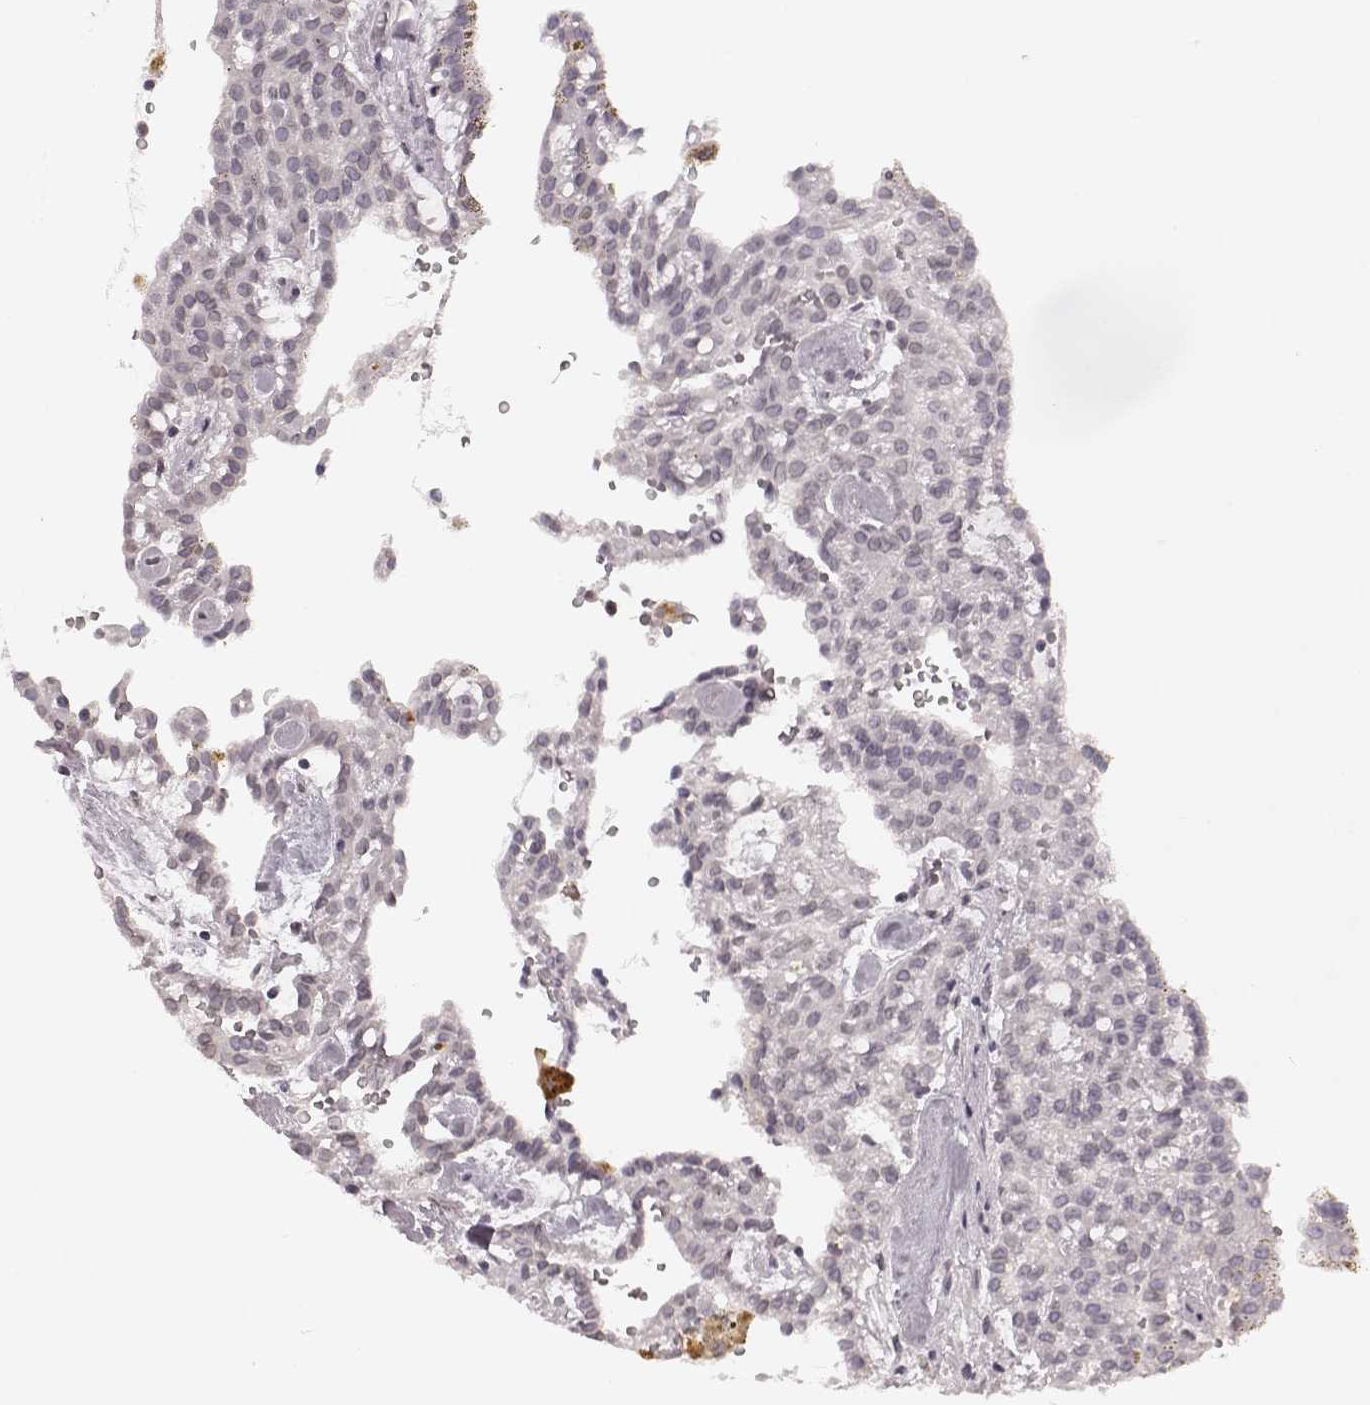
{"staining": {"intensity": "weak", "quantity": "<25%", "location": "cytoplasmic/membranous,nuclear"}, "tissue": "renal cancer", "cell_type": "Tumor cells", "image_type": "cancer", "snomed": [{"axis": "morphology", "description": "Adenocarcinoma, NOS"}, {"axis": "topography", "description": "Kidney"}], "caption": "A photomicrograph of renal cancer (adenocarcinoma) stained for a protein demonstrates no brown staining in tumor cells.", "gene": "DCAF12", "patient": {"sex": "male", "age": 63}}